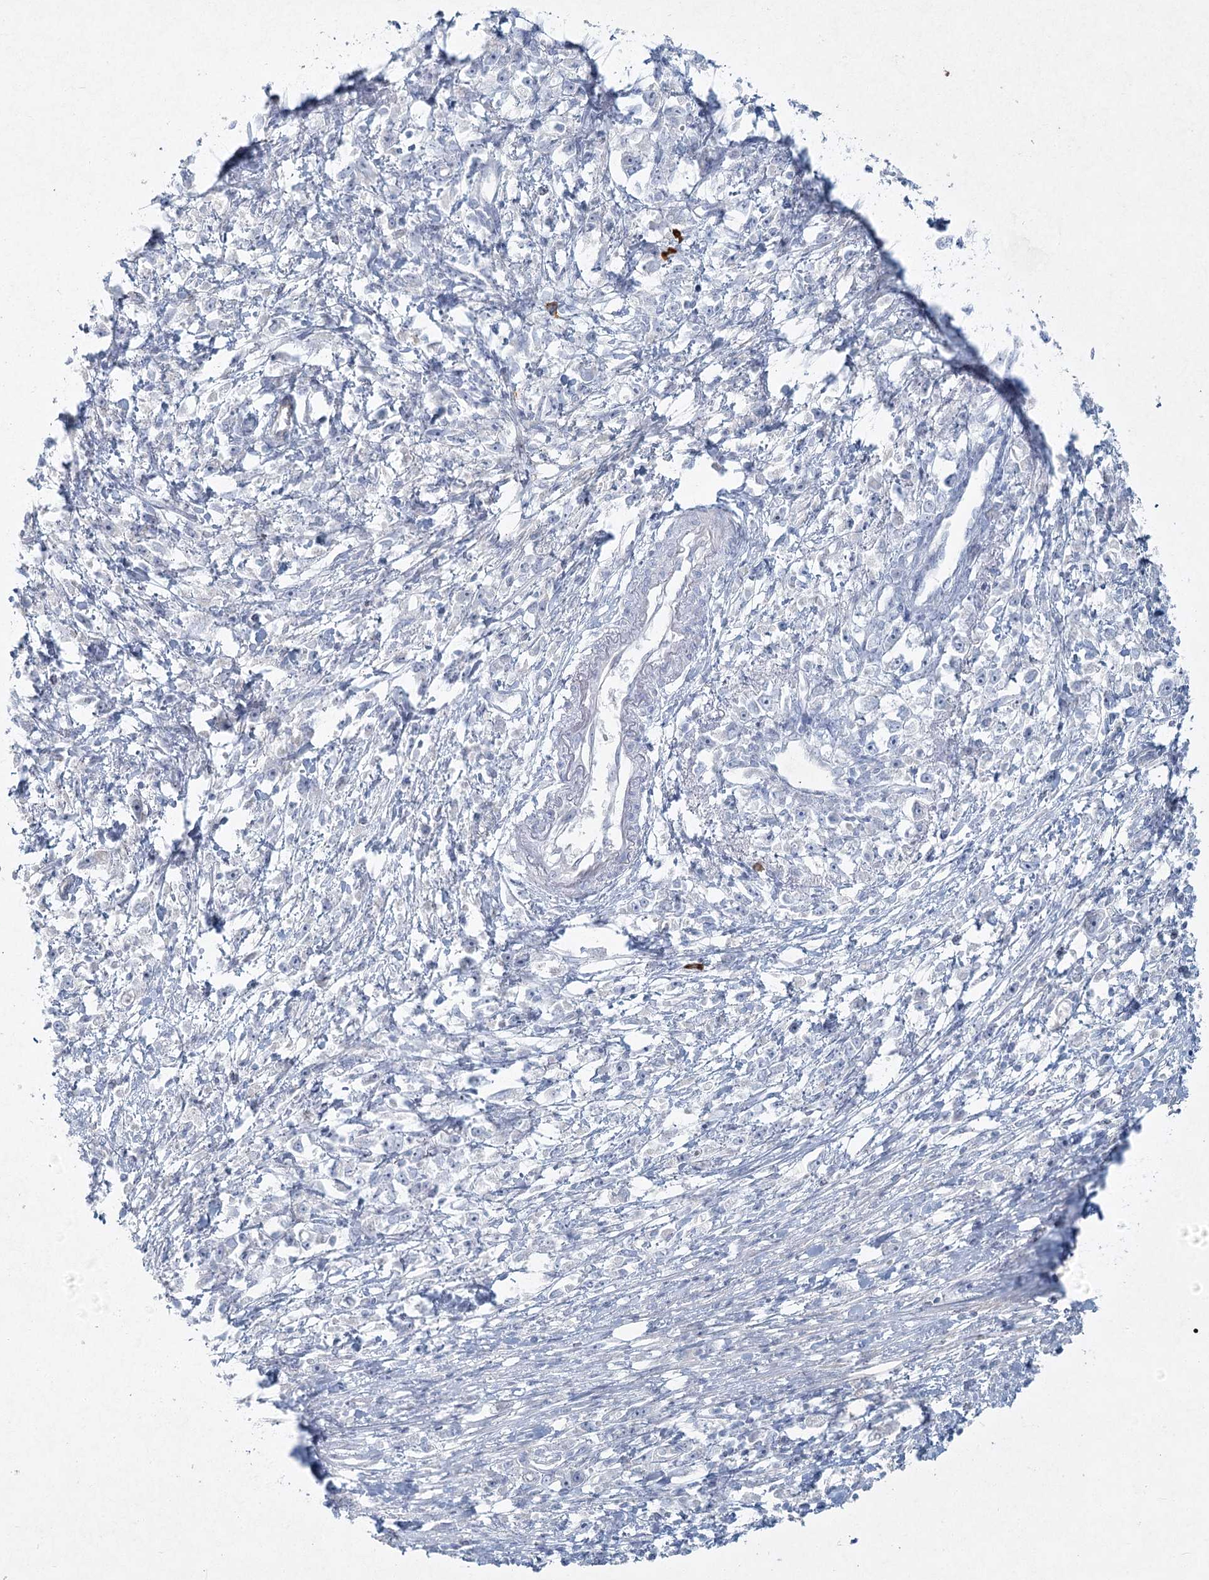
{"staining": {"intensity": "negative", "quantity": "none", "location": "none"}, "tissue": "stomach cancer", "cell_type": "Tumor cells", "image_type": "cancer", "snomed": [{"axis": "morphology", "description": "Adenocarcinoma, NOS"}, {"axis": "topography", "description": "Stomach"}], "caption": "The immunohistochemistry photomicrograph has no significant expression in tumor cells of adenocarcinoma (stomach) tissue.", "gene": "LRP2BP", "patient": {"sex": "female", "age": 59}}